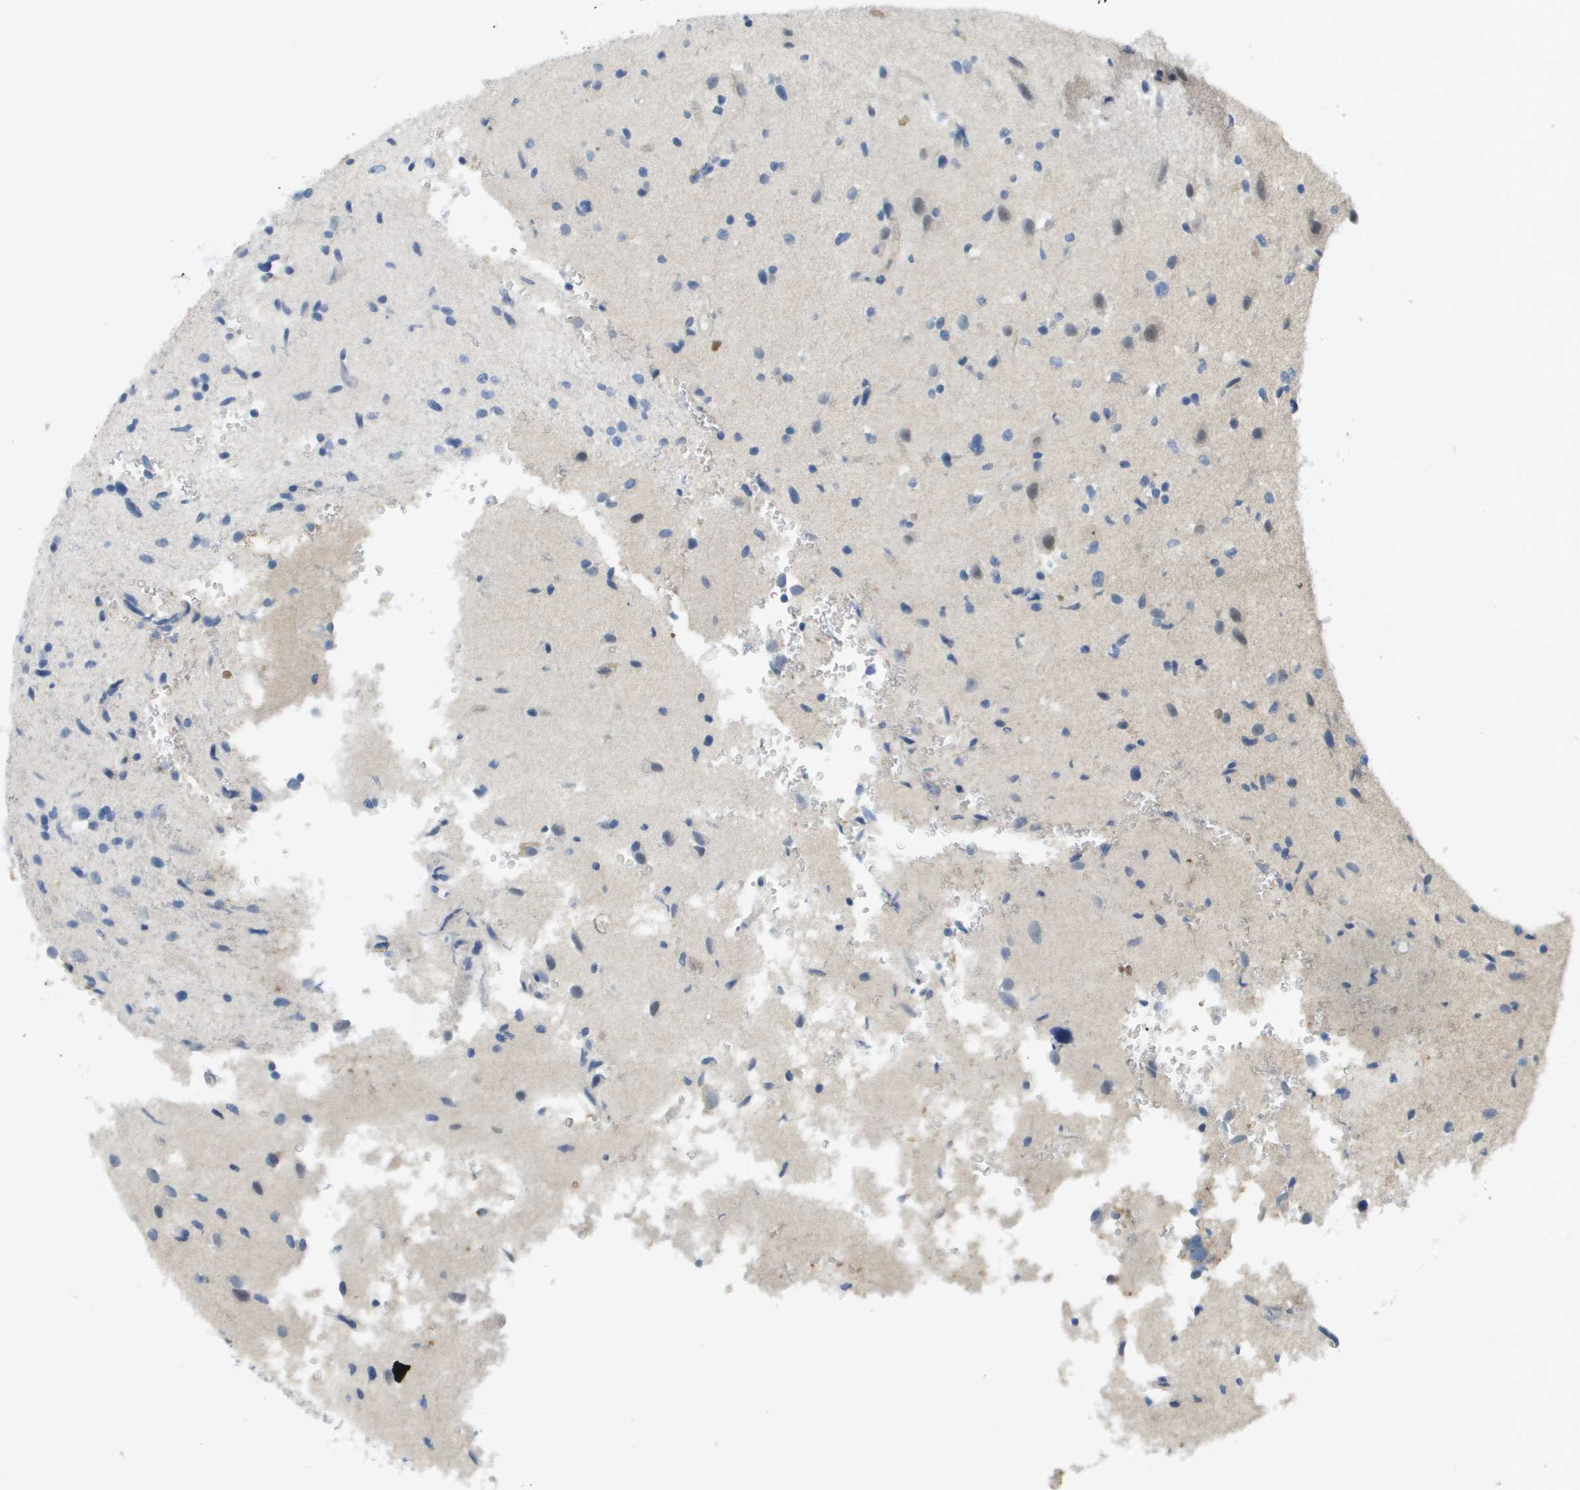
{"staining": {"intensity": "negative", "quantity": "none", "location": "none"}, "tissue": "glioma", "cell_type": "Tumor cells", "image_type": "cancer", "snomed": [{"axis": "morphology", "description": "Glioma, malignant, High grade"}, {"axis": "topography", "description": "Brain"}], "caption": "The photomicrograph exhibits no staining of tumor cells in glioma.", "gene": "KRT23", "patient": {"sex": "male", "age": 33}}